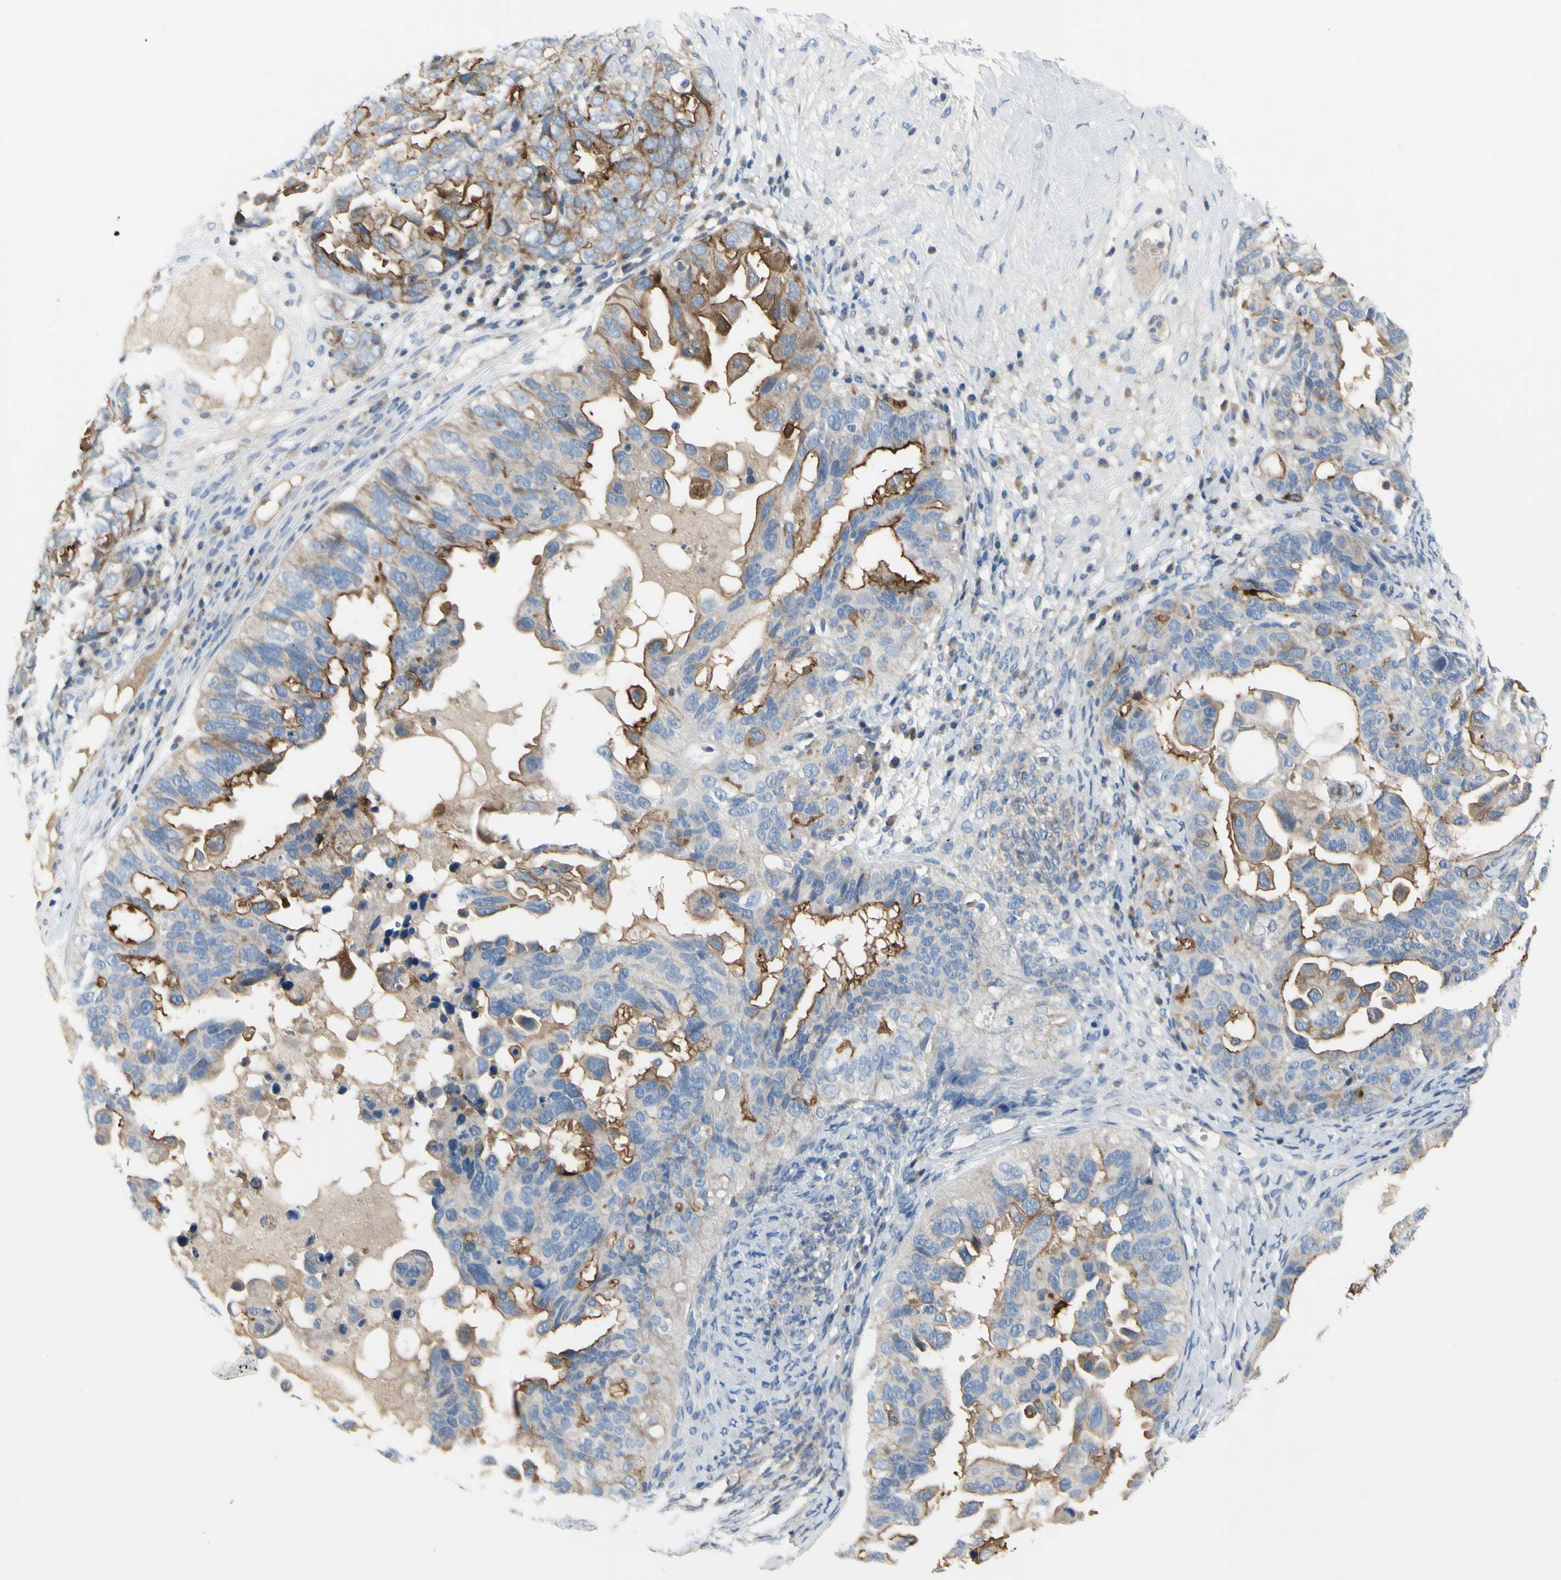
{"staining": {"intensity": "weak", "quantity": ">75%", "location": "cytoplasmic/membranous"}, "tissue": "ovarian cancer", "cell_type": "Tumor cells", "image_type": "cancer", "snomed": [{"axis": "morphology", "description": "Cystadenocarcinoma, serous, NOS"}, {"axis": "topography", "description": "Ovary"}], "caption": "A low amount of weak cytoplasmic/membranous positivity is appreciated in approximately >75% of tumor cells in ovarian serous cystadenocarcinoma tissue.", "gene": "MUC1", "patient": {"sex": "female", "age": 82}}